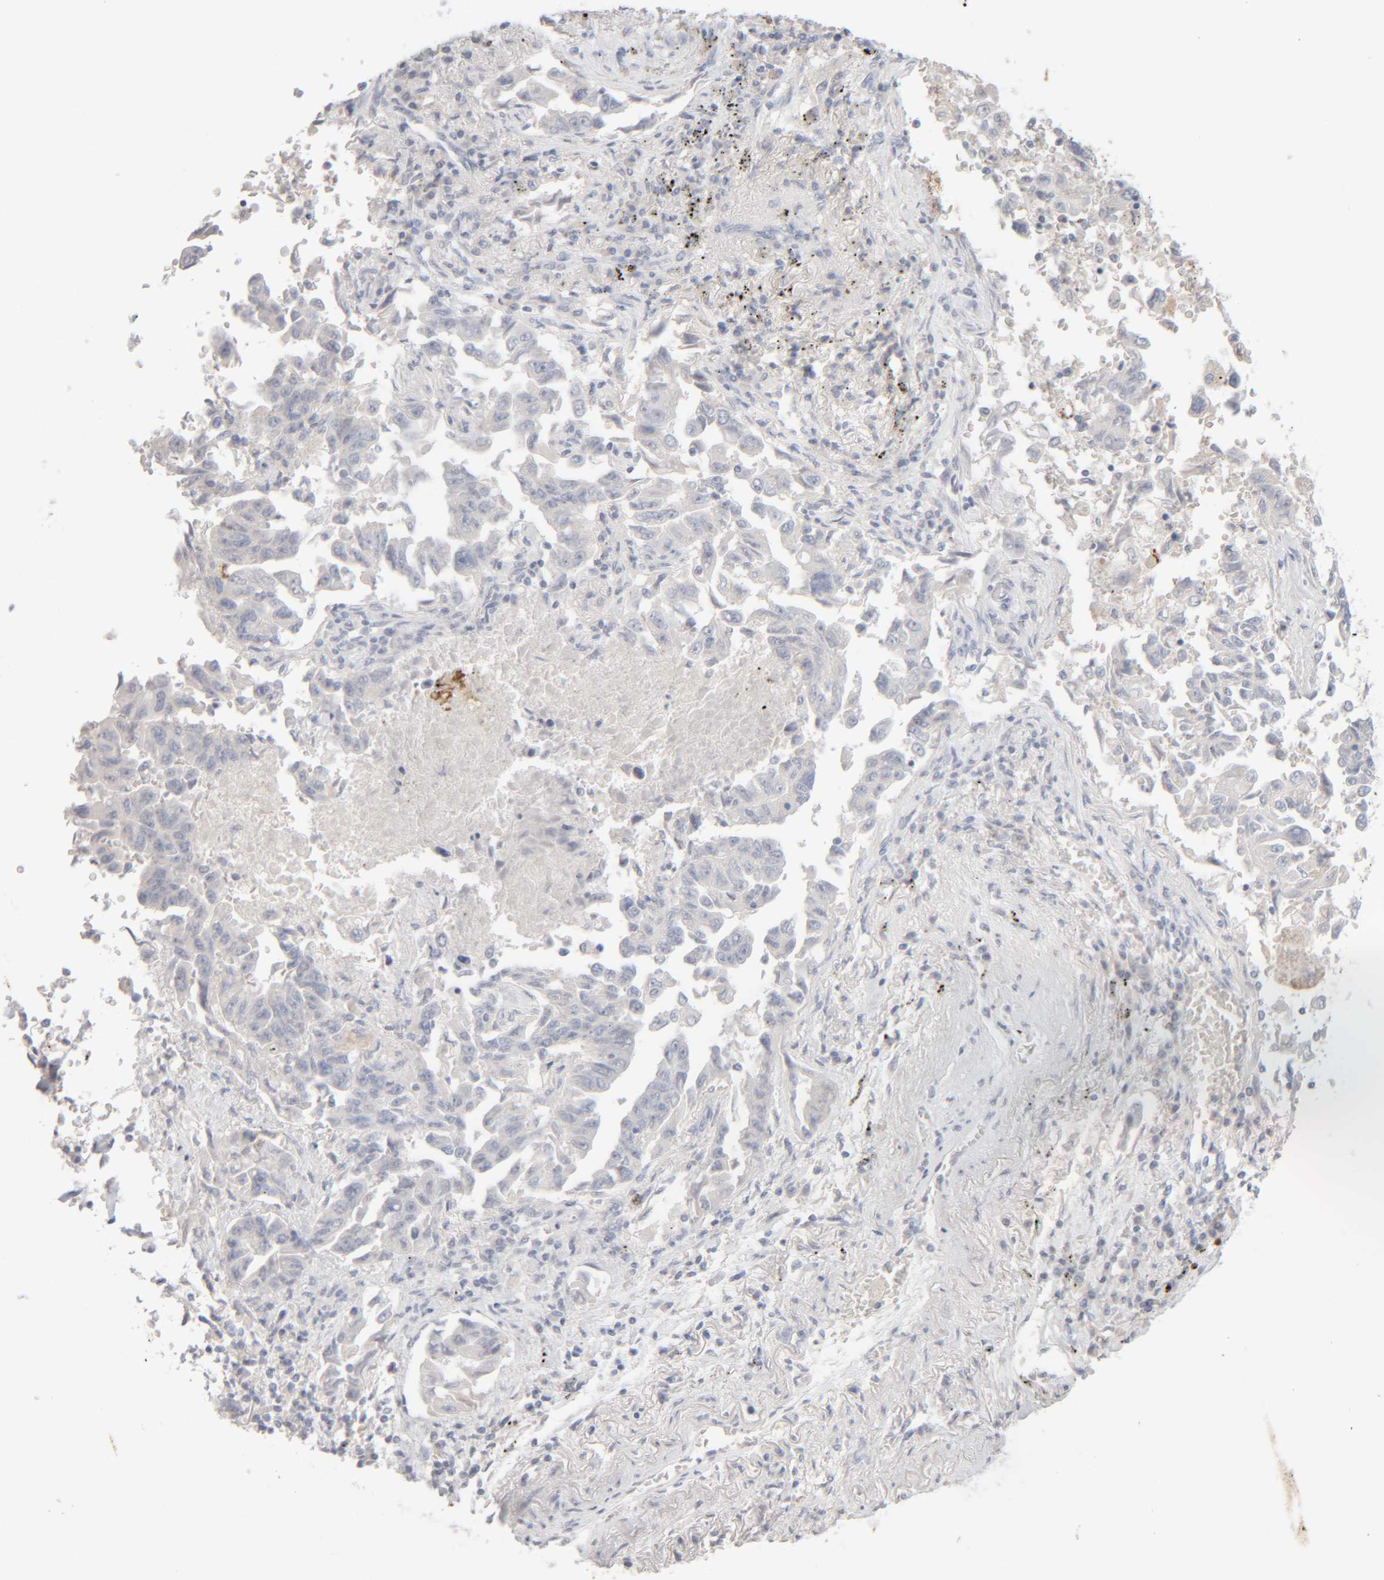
{"staining": {"intensity": "negative", "quantity": "none", "location": "none"}, "tissue": "lung cancer", "cell_type": "Tumor cells", "image_type": "cancer", "snomed": [{"axis": "morphology", "description": "Adenocarcinoma, NOS"}, {"axis": "topography", "description": "Lung"}], "caption": "A high-resolution histopathology image shows immunohistochemistry staining of lung adenocarcinoma, which shows no significant positivity in tumor cells.", "gene": "RIDA", "patient": {"sex": "female", "age": 51}}